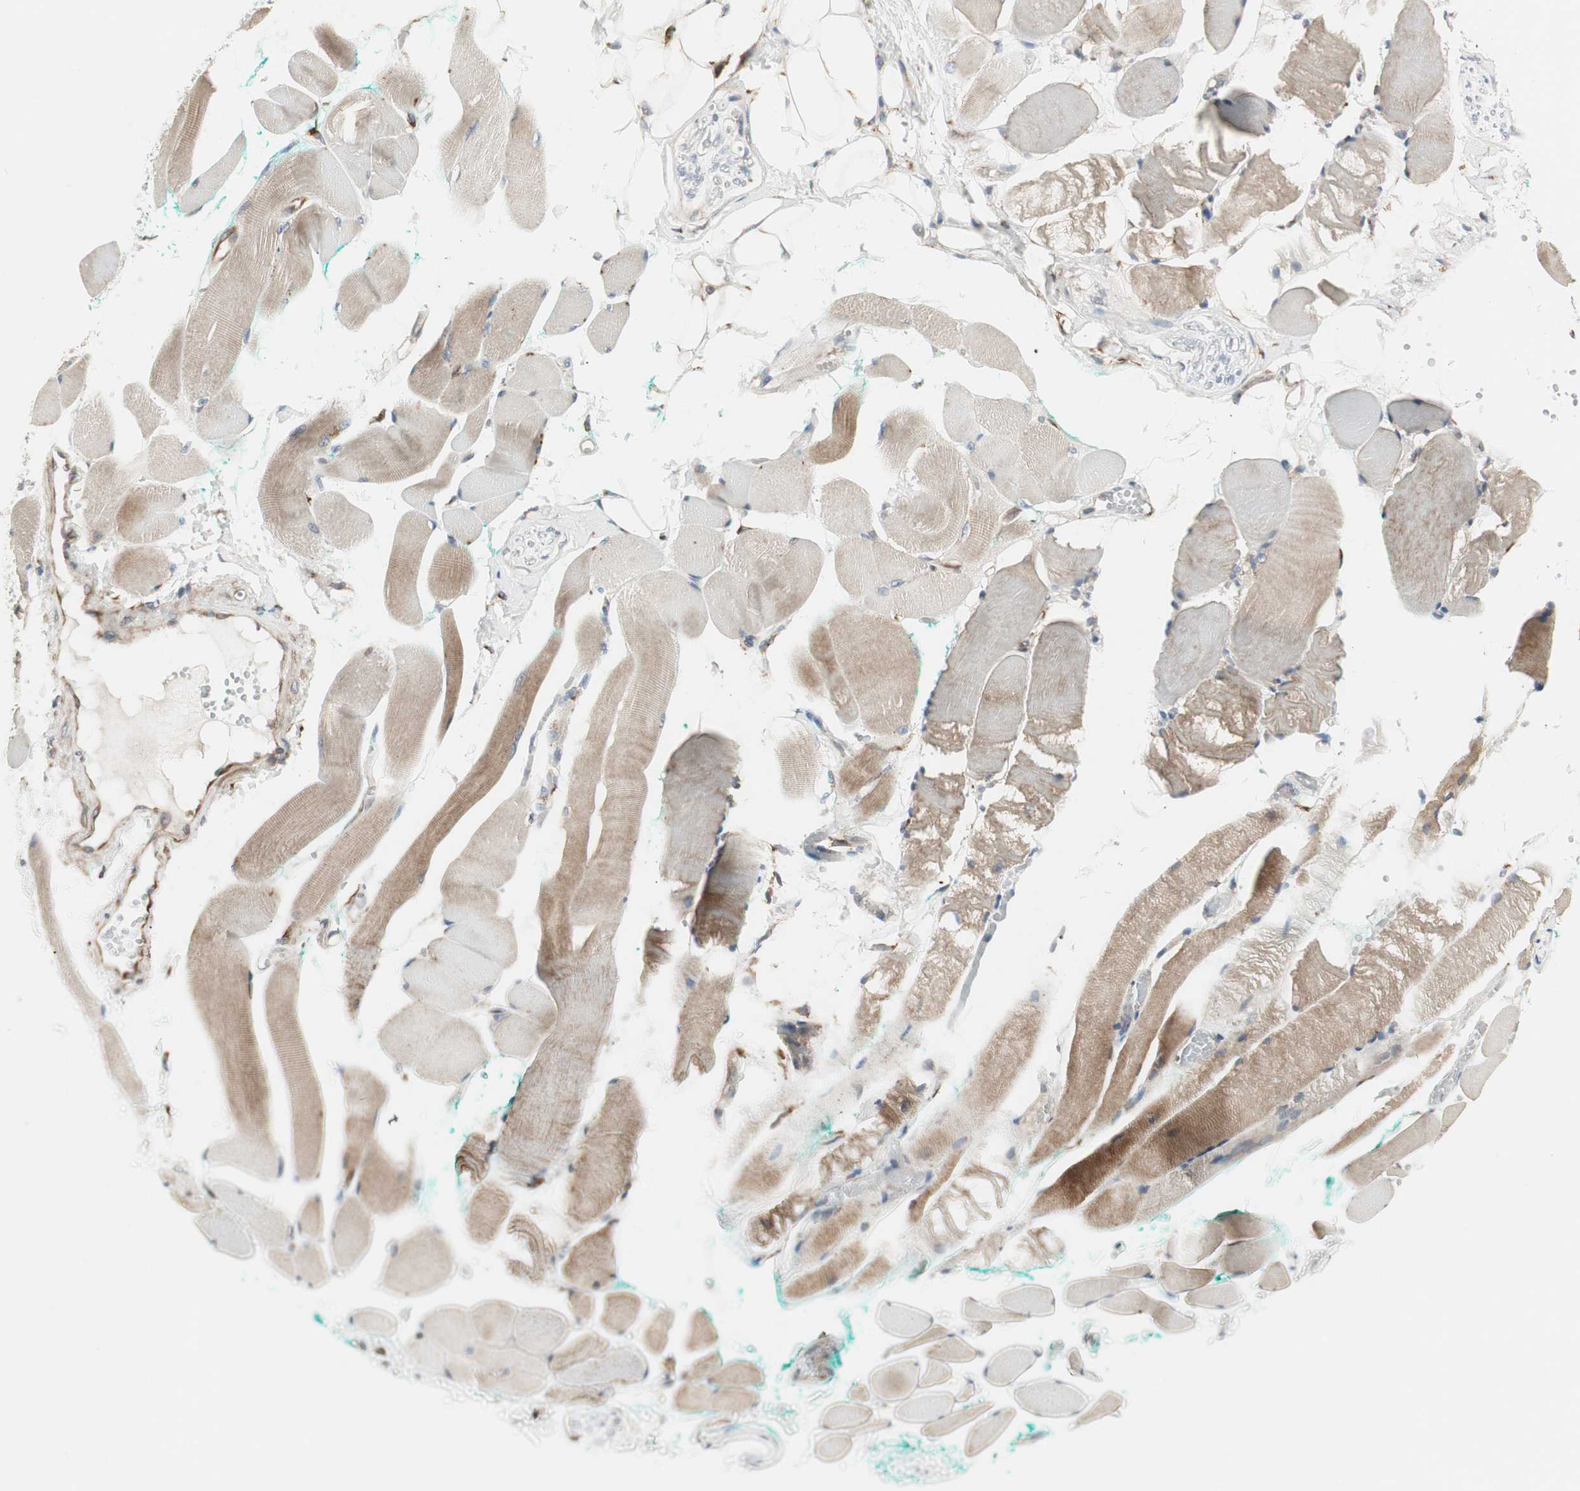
{"staining": {"intensity": "moderate", "quantity": "25%-75%", "location": "cytoplasmic/membranous"}, "tissue": "skeletal muscle", "cell_type": "Myocytes", "image_type": "normal", "snomed": [{"axis": "morphology", "description": "Normal tissue, NOS"}, {"axis": "topography", "description": "Skeletal muscle"}, {"axis": "topography", "description": "Peripheral nerve tissue"}], "caption": "Approximately 25%-75% of myocytes in unremarkable human skeletal muscle demonstrate moderate cytoplasmic/membranous protein positivity as visualized by brown immunohistochemical staining.", "gene": "H6PD", "patient": {"sex": "female", "age": 84}}